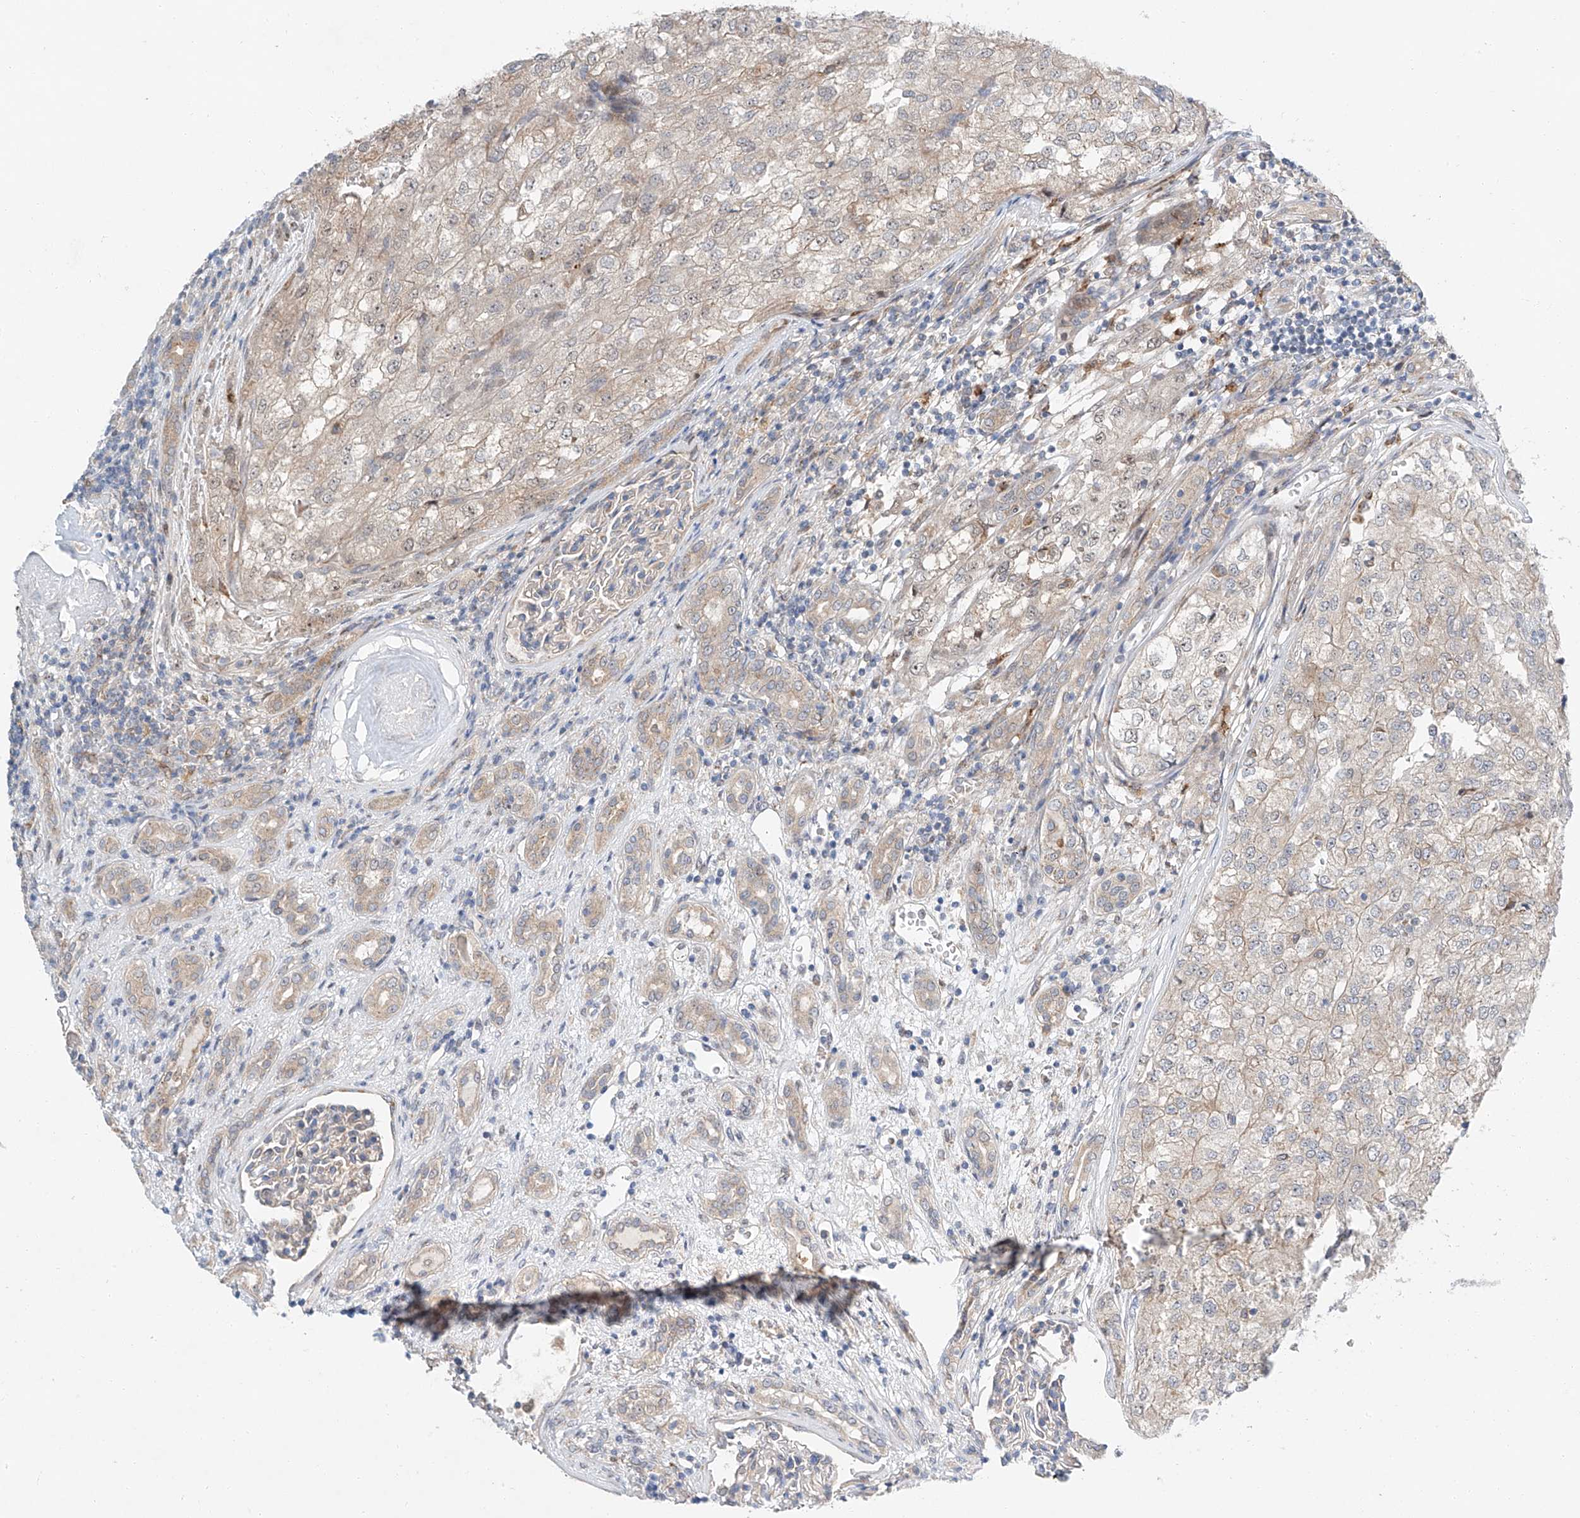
{"staining": {"intensity": "weak", "quantity": "<25%", "location": "cytoplasmic/membranous"}, "tissue": "renal cancer", "cell_type": "Tumor cells", "image_type": "cancer", "snomed": [{"axis": "morphology", "description": "Adenocarcinoma, NOS"}, {"axis": "topography", "description": "Kidney"}], "caption": "A histopathology image of renal adenocarcinoma stained for a protein exhibits no brown staining in tumor cells.", "gene": "CLDND1", "patient": {"sex": "female", "age": 54}}